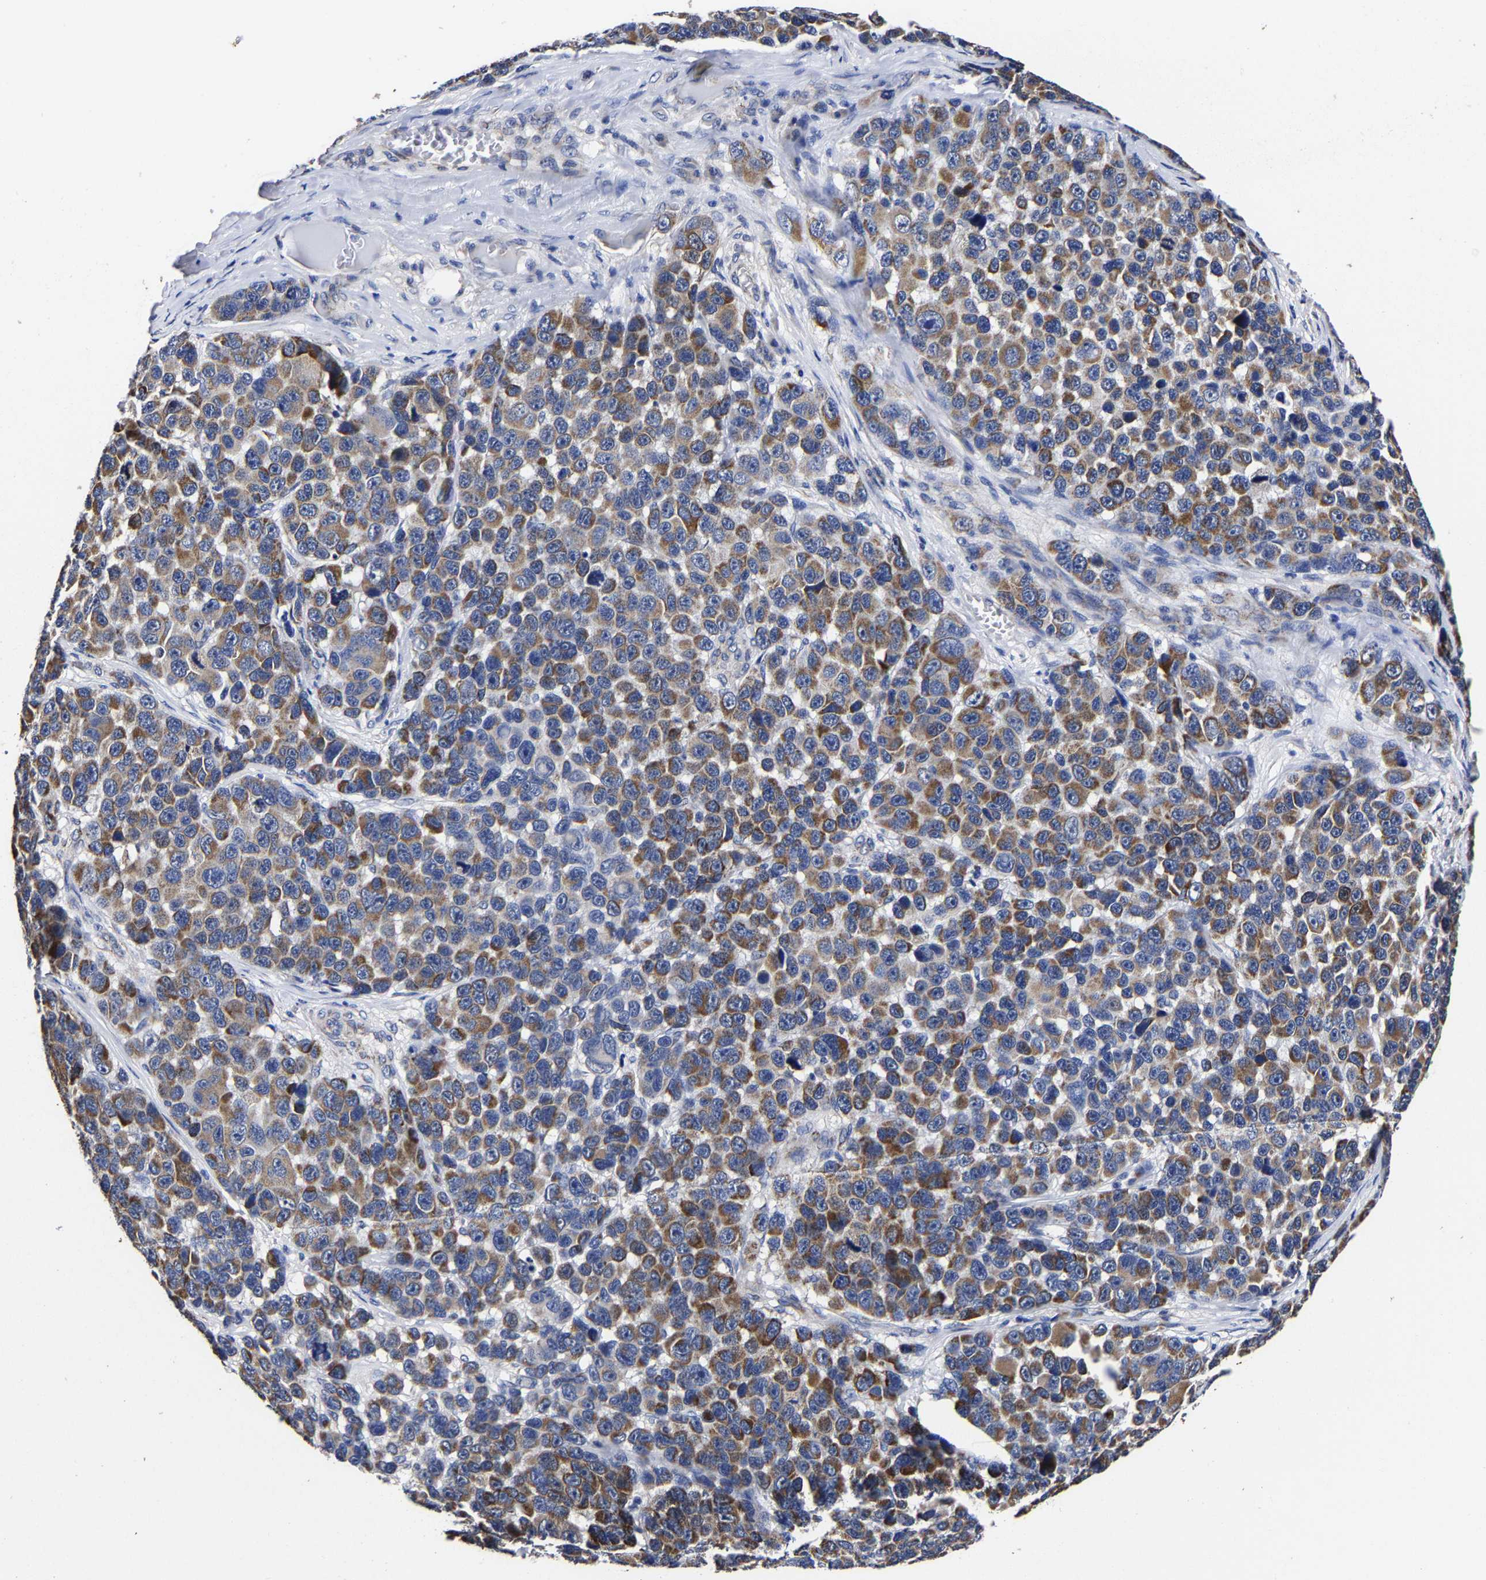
{"staining": {"intensity": "moderate", "quantity": ">75%", "location": "cytoplasmic/membranous"}, "tissue": "melanoma", "cell_type": "Tumor cells", "image_type": "cancer", "snomed": [{"axis": "morphology", "description": "Malignant melanoma, NOS"}, {"axis": "topography", "description": "Skin"}], "caption": "DAB (3,3'-diaminobenzidine) immunohistochemical staining of malignant melanoma shows moderate cytoplasmic/membranous protein staining in approximately >75% of tumor cells. Ihc stains the protein in brown and the nuclei are stained blue.", "gene": "AASS", "patient": {"sex": "male", "age": 53}}